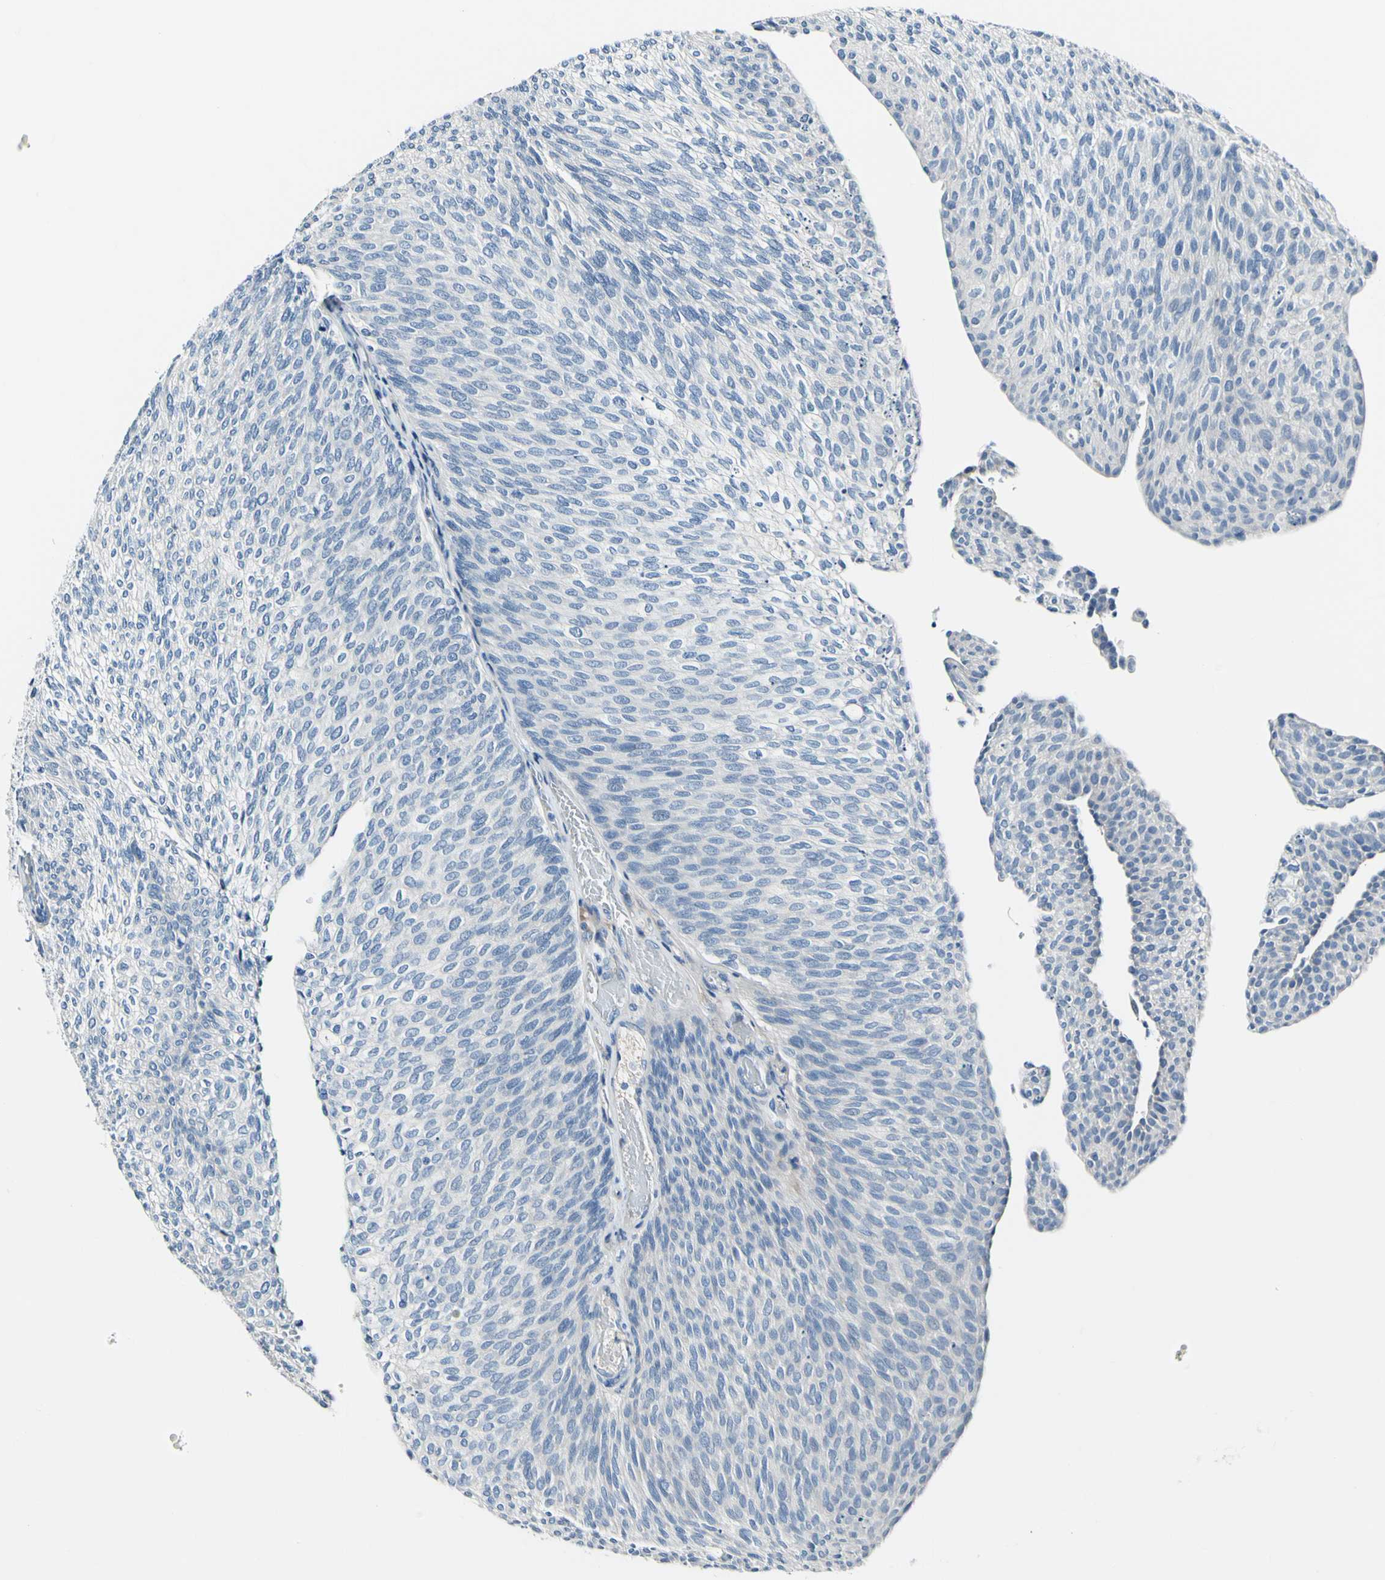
{"staining": {"intensity": "negative", "quantity": "none", "location": "none"}, "tissue": "urothelial cancer", "cell_type": "Tumor cells", "image_type": "cancer", "snomed": [{"axis": "morphology", "description": "Urothelial carcinoma, Low grade"}, {"axis": "topography", "description": "Urinary bladder"}], "caption": "High power microscopy micrograph of an IHC micrograph of urothelial cancer, revealing no significant expression in tumor cells.", "gene": "COL6A3", "patient": {"sex": "female", "age": 79}}